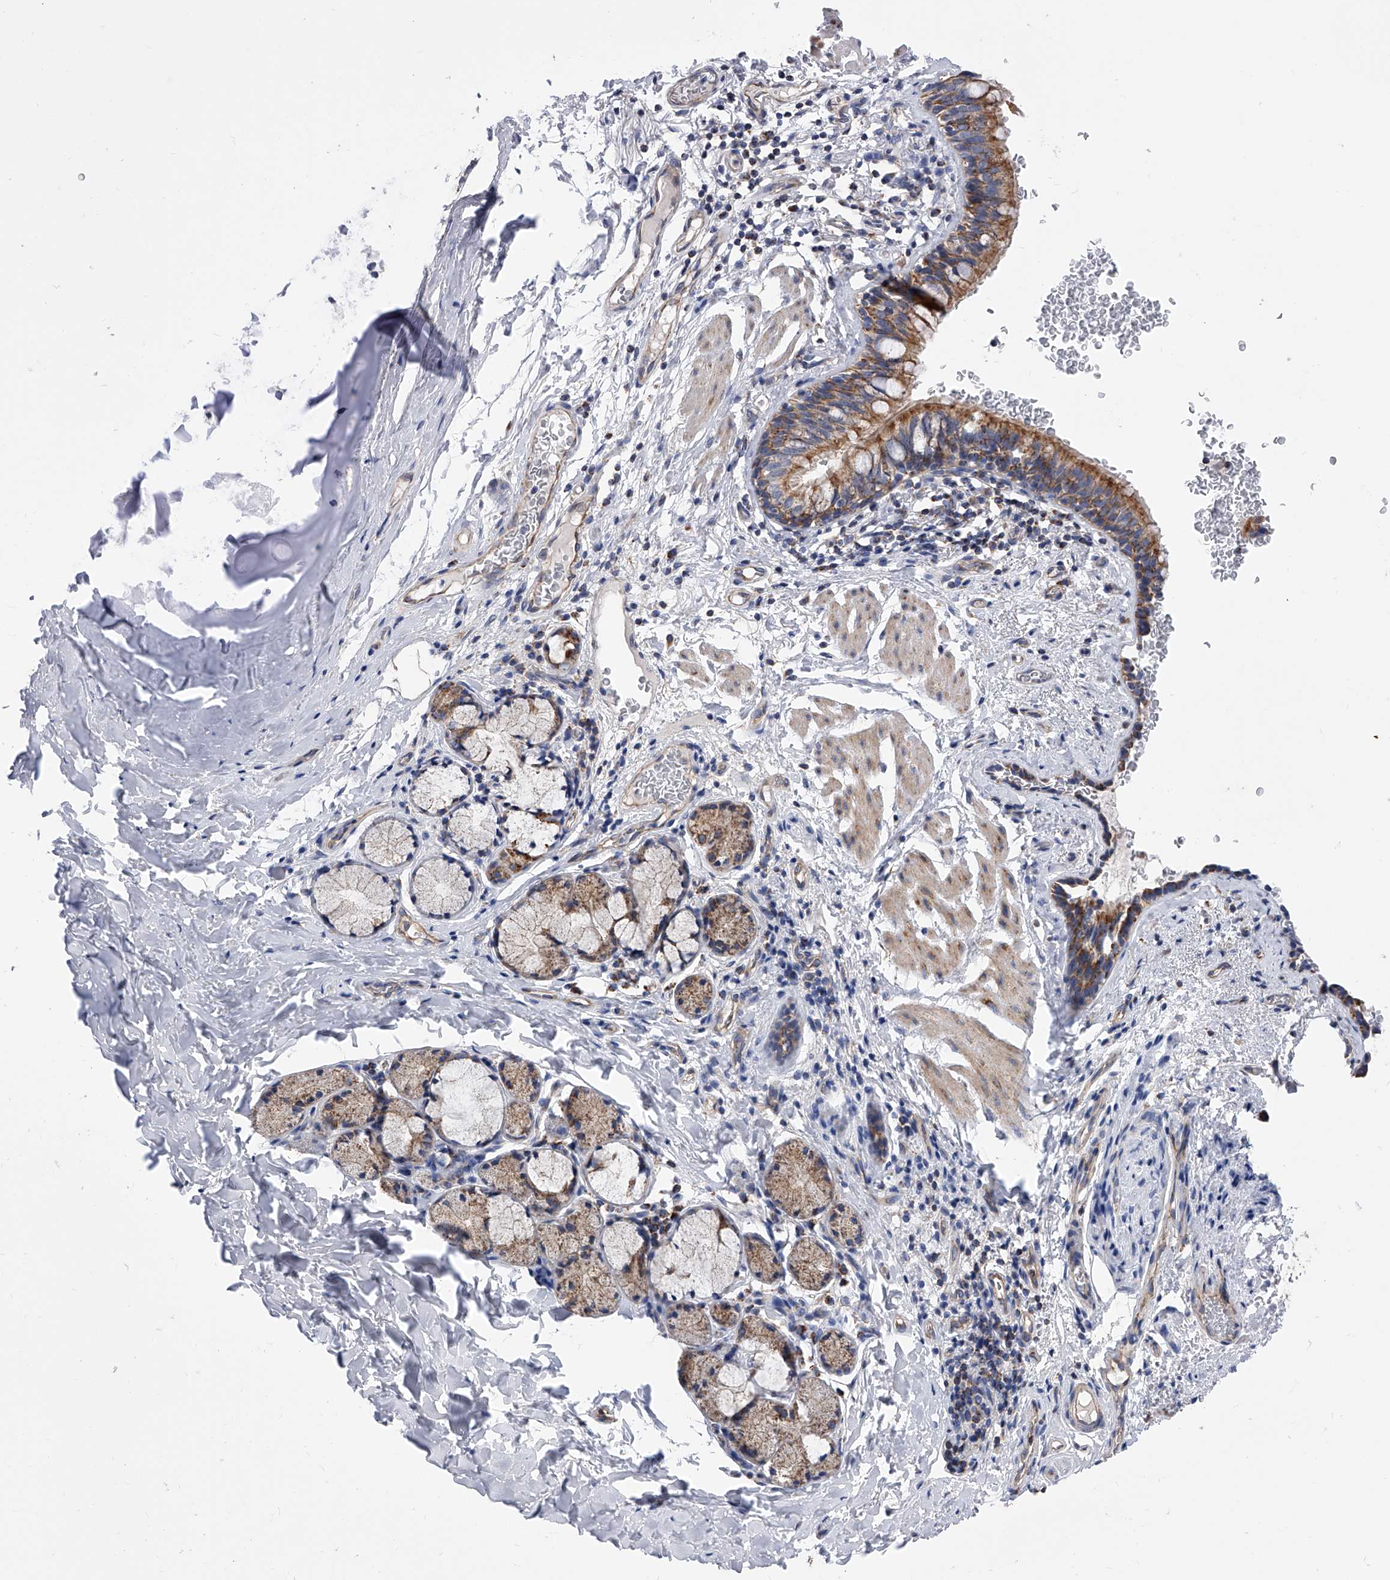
{"staining": {"intensity": "strong", "quantity": ">75%", "location": "cytoplasmic/membranous"}, "tissue": "bronchus", "cell_type": "Respiratory epithelial cells", "image_type": "normal", "snomed": [{"axis": "morphology", "description": "Normal tissue, NOS"}, {"axis": "topography", "description": "Cartilage tissue"}, {"axis": "topography", "description": "Bronchus"}], "caption": "IHC image of benign bronchus stained for a protein (brown), which demonstrates high levels of strong cytoplasmic/membranous staining in about >75% of respiratory epithelial cells.", "gene": "PDSS2", "patient": {"sex": "female", "age": 36}}